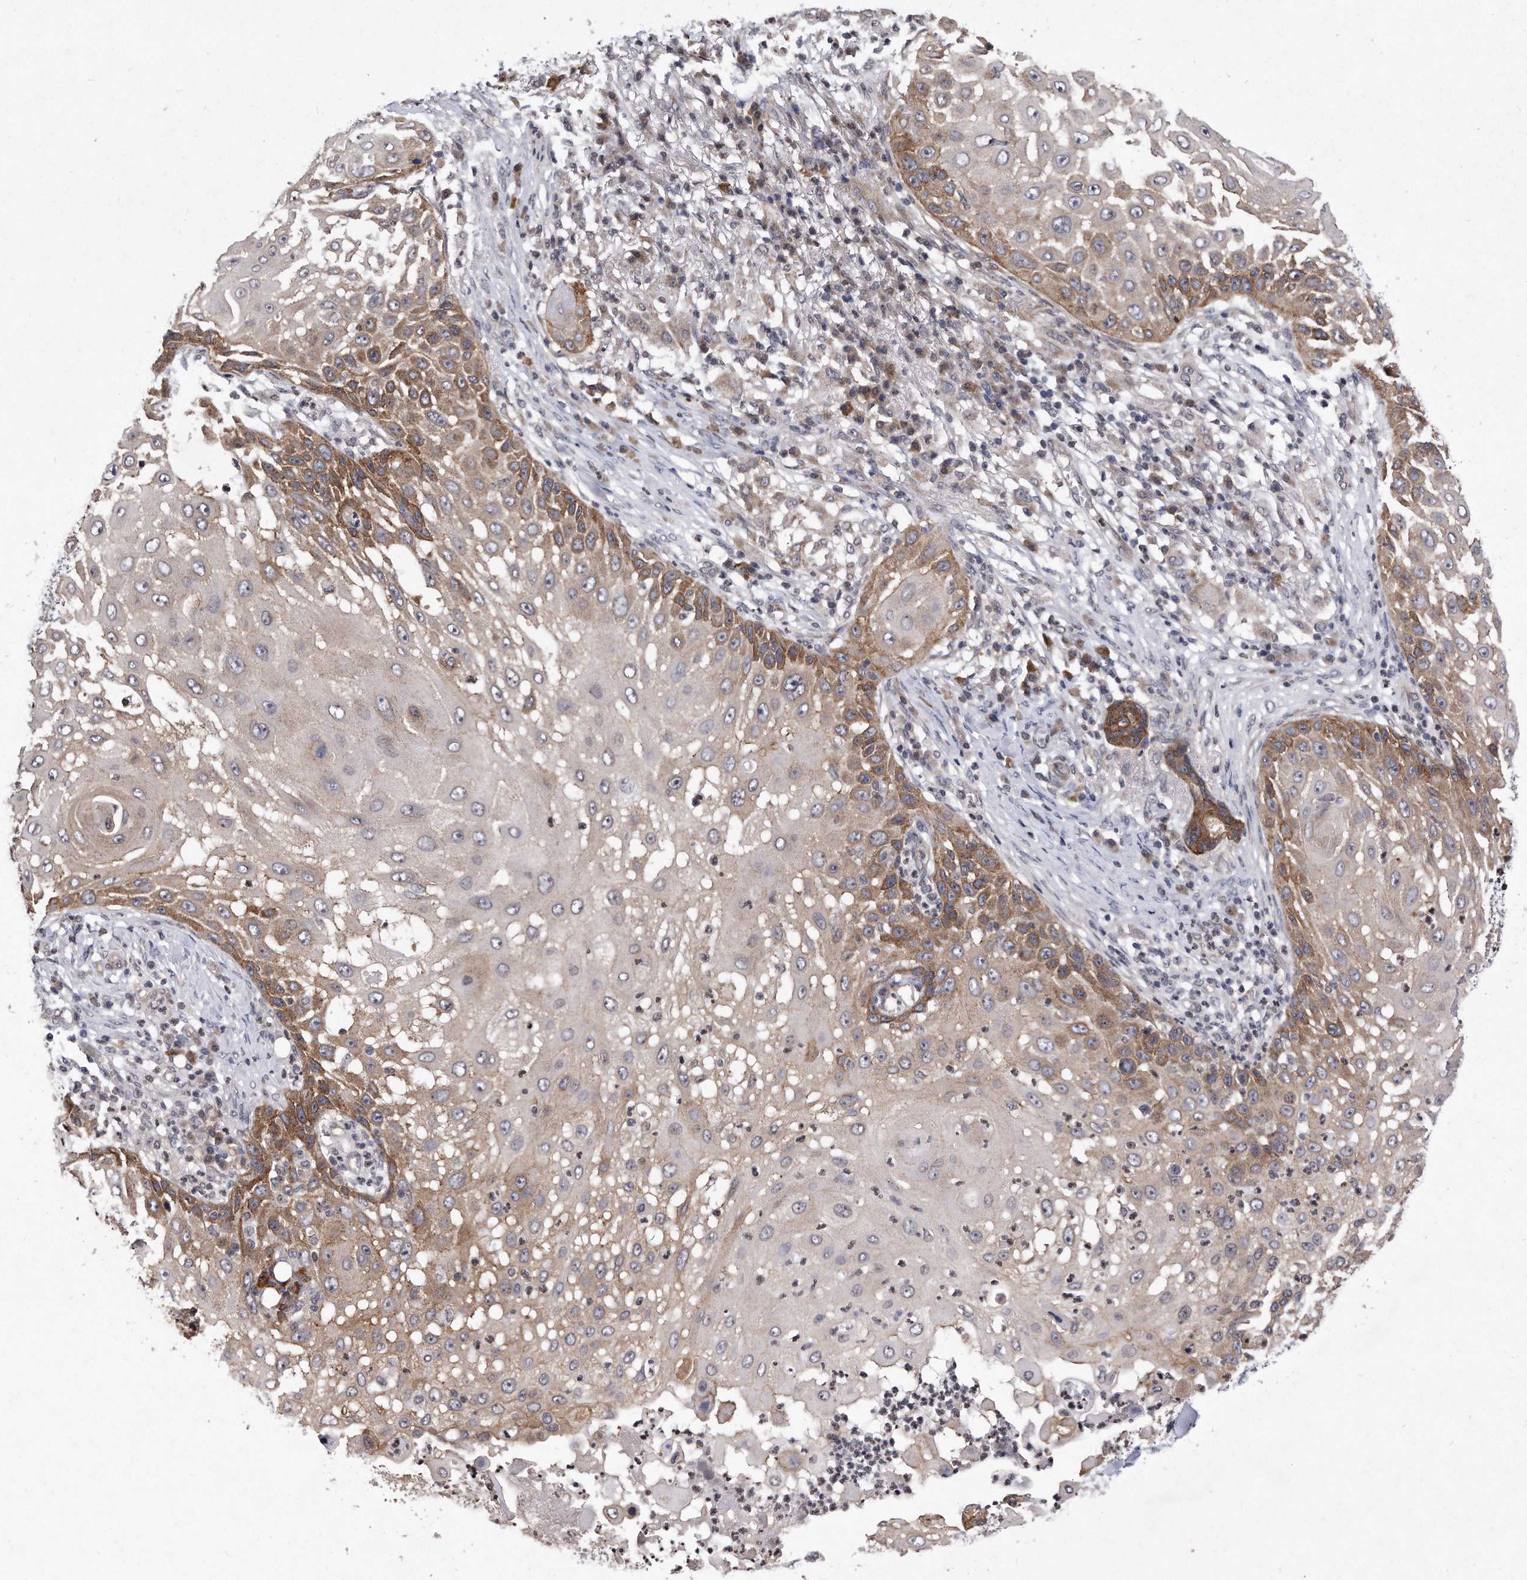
{"staining": {"intensity": "moderate", "quantity": "25%-75%", "location": "cytoplasmic/membranous"}, "tissue": "skin cancer", "cell_type": "Tumor cells", "image_type": "cancer", "snomed": [{"axis": "morphology", "description": "Squamous cell carcinoma, NOS"}, {"axis": "topography", "description": "Skin"}], "caption": "A high-resolution image shows immunohistochemistry staining of squamous cell carcinoma (skin), which shows moderate cytoplasmic/membranous positivity in about 25%-75% of tumor cells.", "gene": "DAB1", "patient": {"sex": "female", "age": 44}}